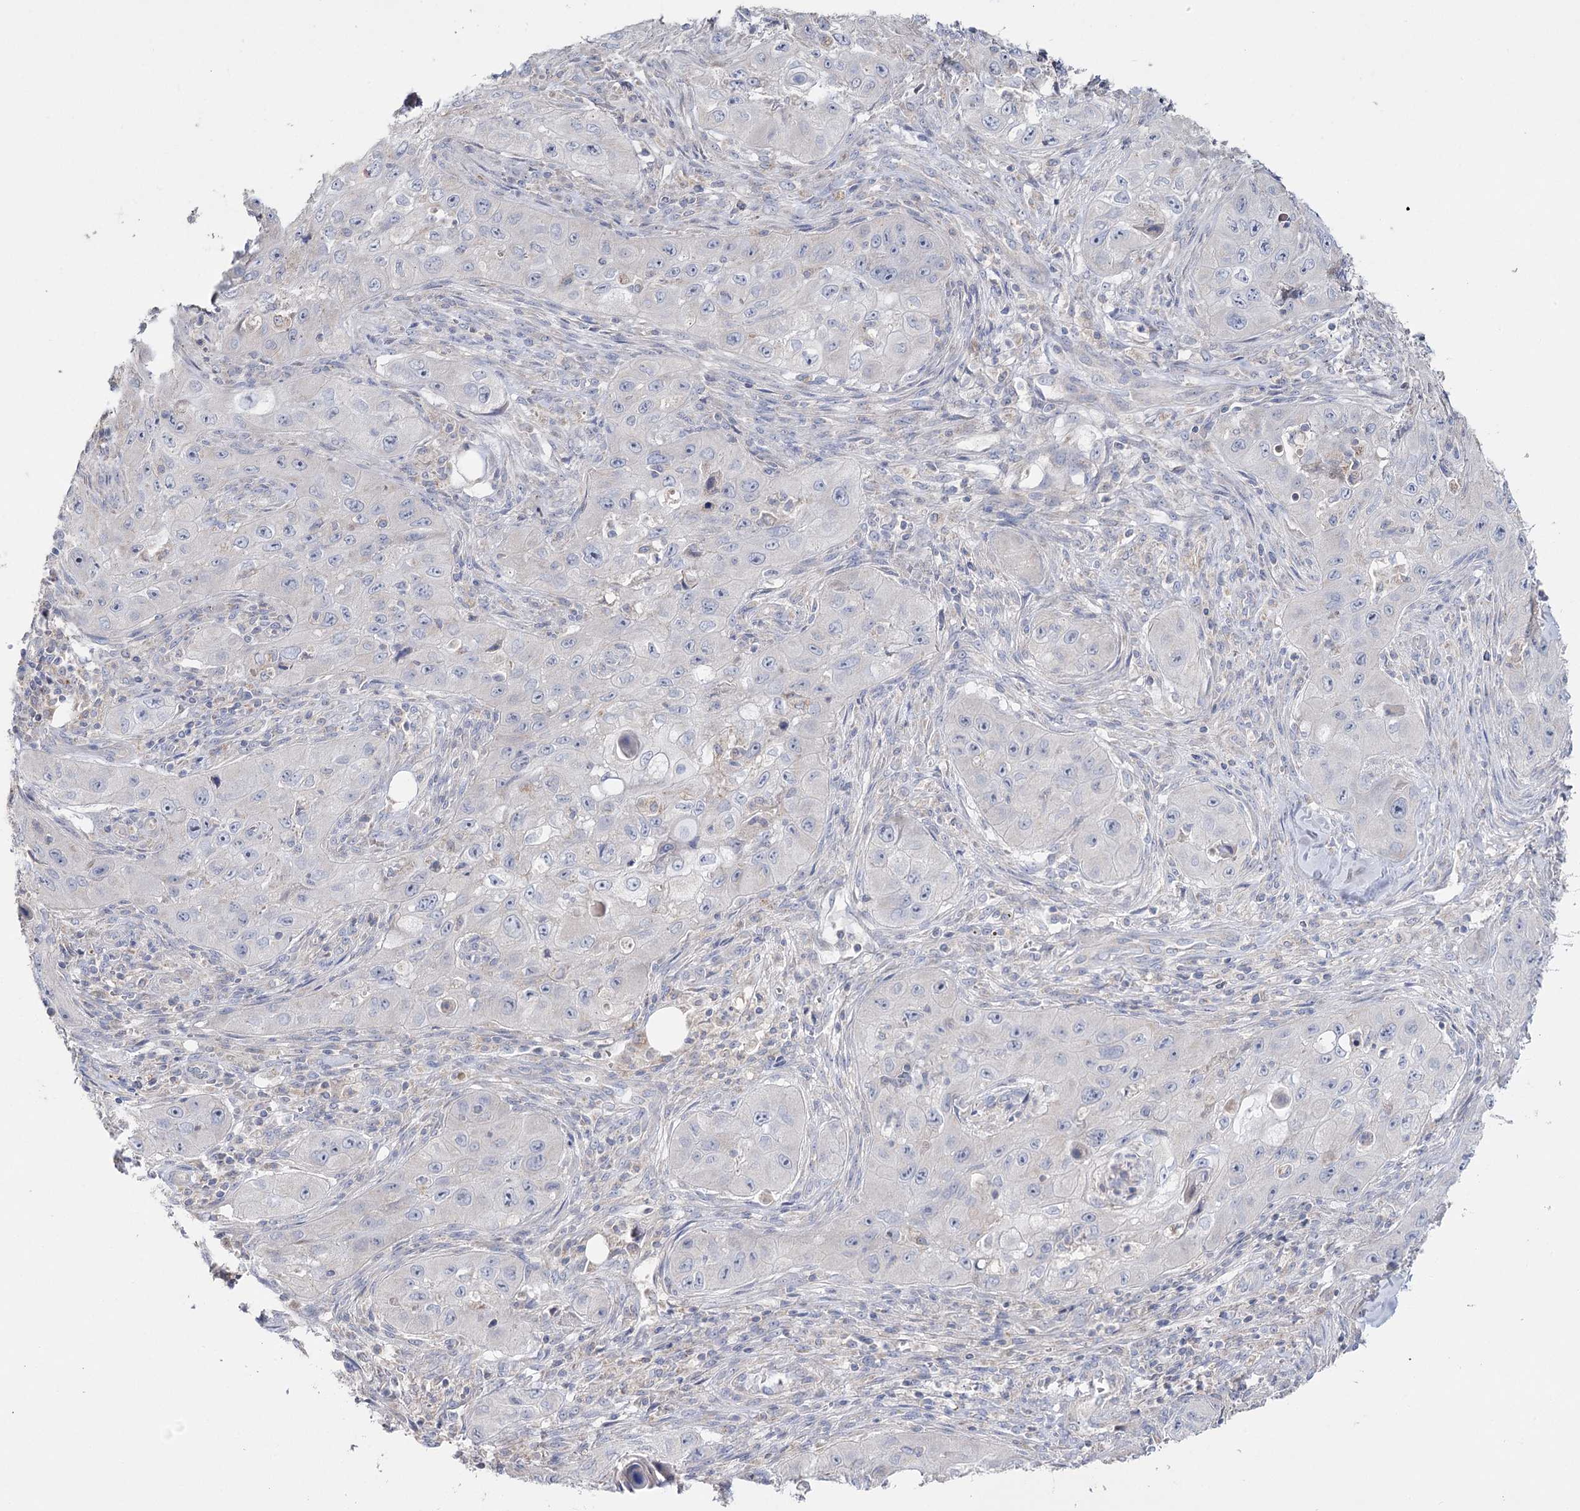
{"staining": {"intensity": "negative", "quantity": "none", "location": "none"}, "tissue": "skin cancer", "cell_type": "Tumor cells", "image_type": "cancer", "snomed": [{"axis": "morphology", "description": "Squamous cell carcinoma, NOS"}, {"axis": "topography", "description": "Skin"}, {"axis": "topography", "description": "Subcutis"}], "caption": "The immunohistochemistry photomicrograph has no significant positivity in tumor cells of squamous cell carcinoma (skin) tissue.", "gene": "TMEM187", "patient": {"sex": "male", "age": 73}}